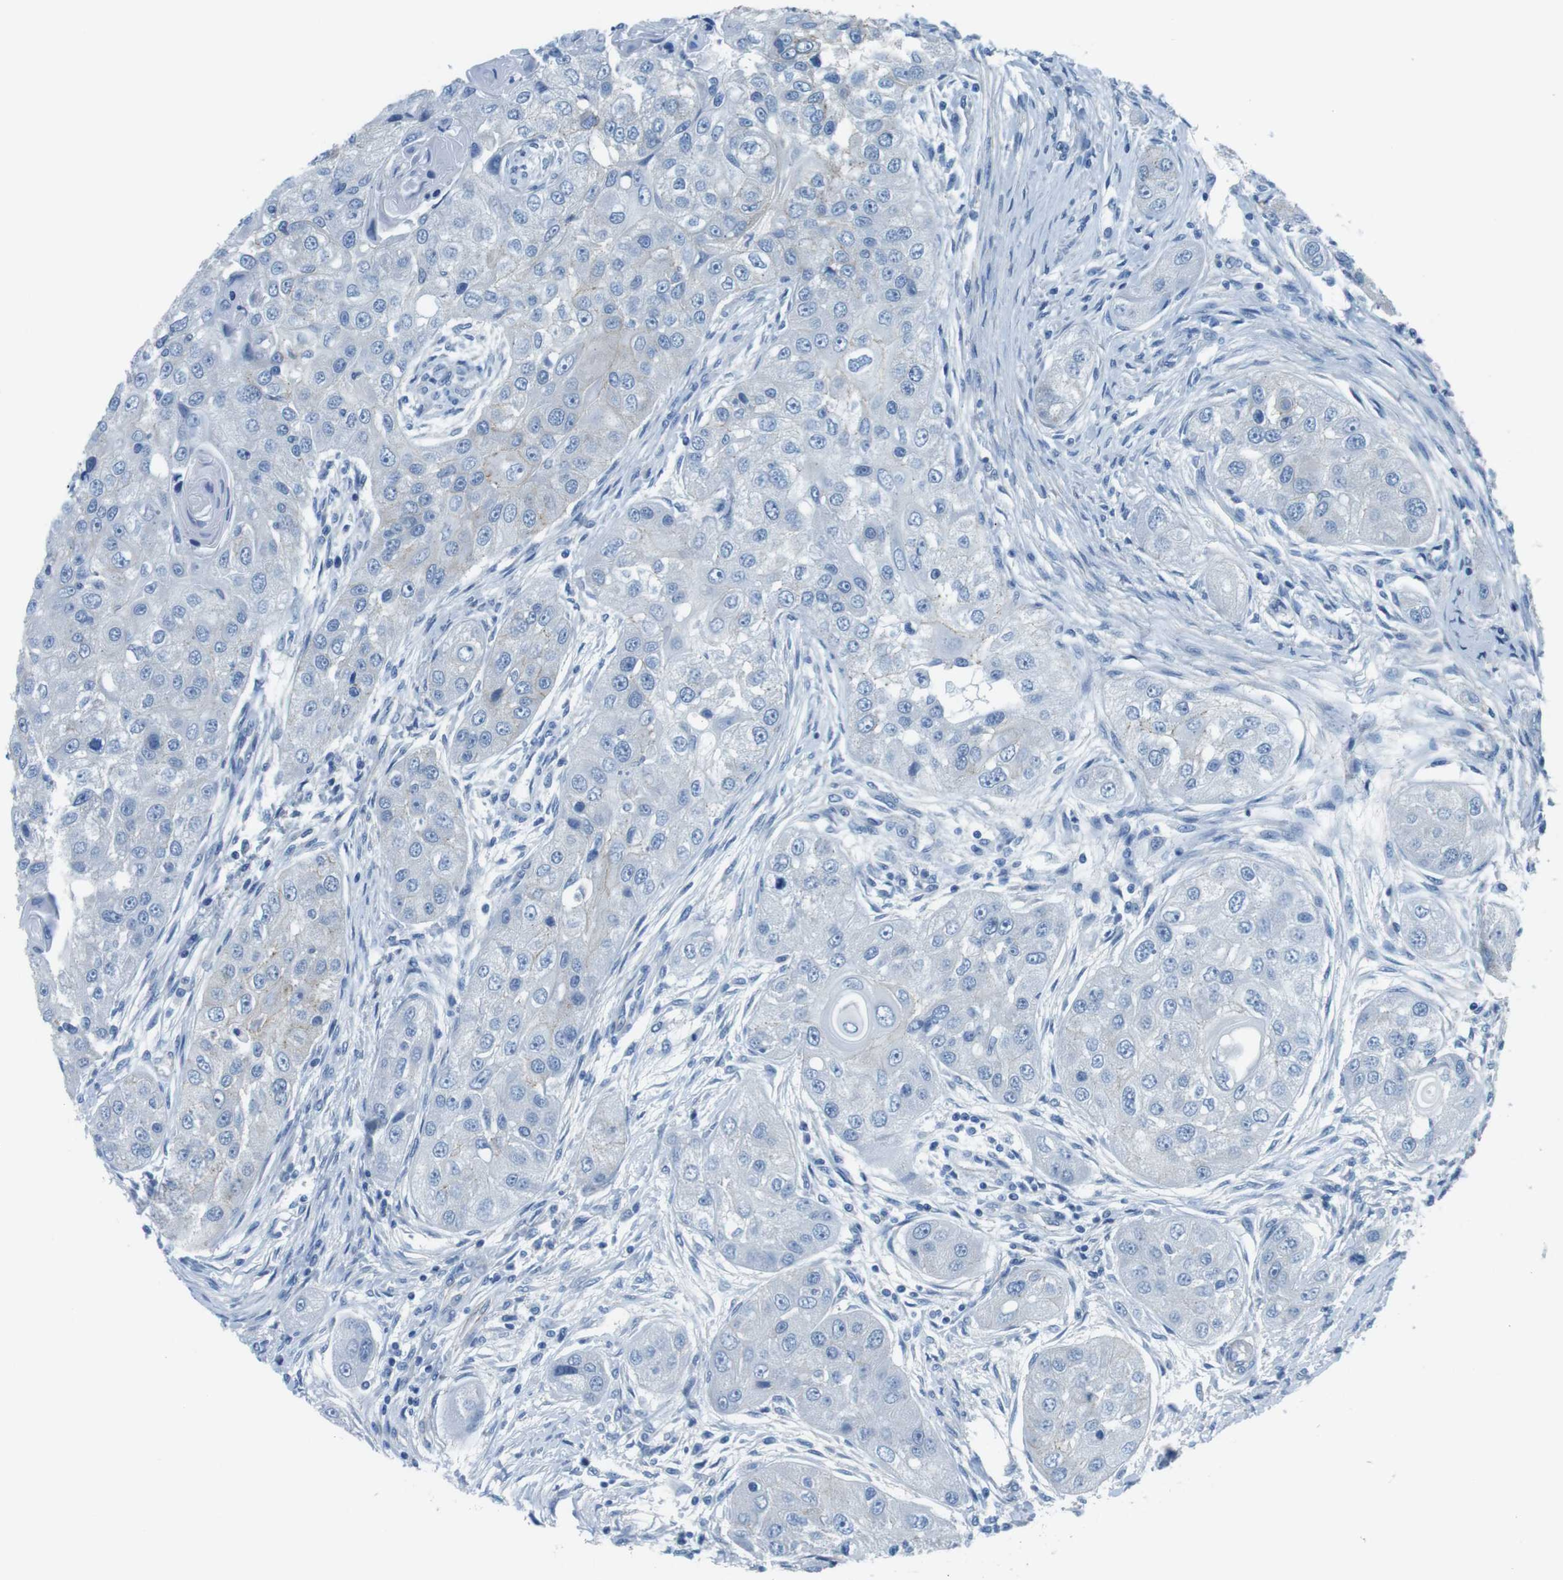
{"staining": {"intensity": "negative", "quantity": "none", "location": "none"}, "tissue": "head and neck cancer", "cell_type": "Tumor cells", "image_type": "cancer", "snomed": [{"axis": "morphology", "description": "Normal tissue, NOS"}, {"axis": "morphology", "description": "Squamous cell carcinoma, NOS"}, {"axis": "topography", "description": "Skeletal muscle"}, {"axis": "topography", "description": "Head-Neck"}], "caption": "Immunohistochemistry of squamous cell carcinoma (head and neck) demonstrates no positivity in tumor cells.", "gene": "SLC6A6", "patient": {"sex": "male", "age": 51}}